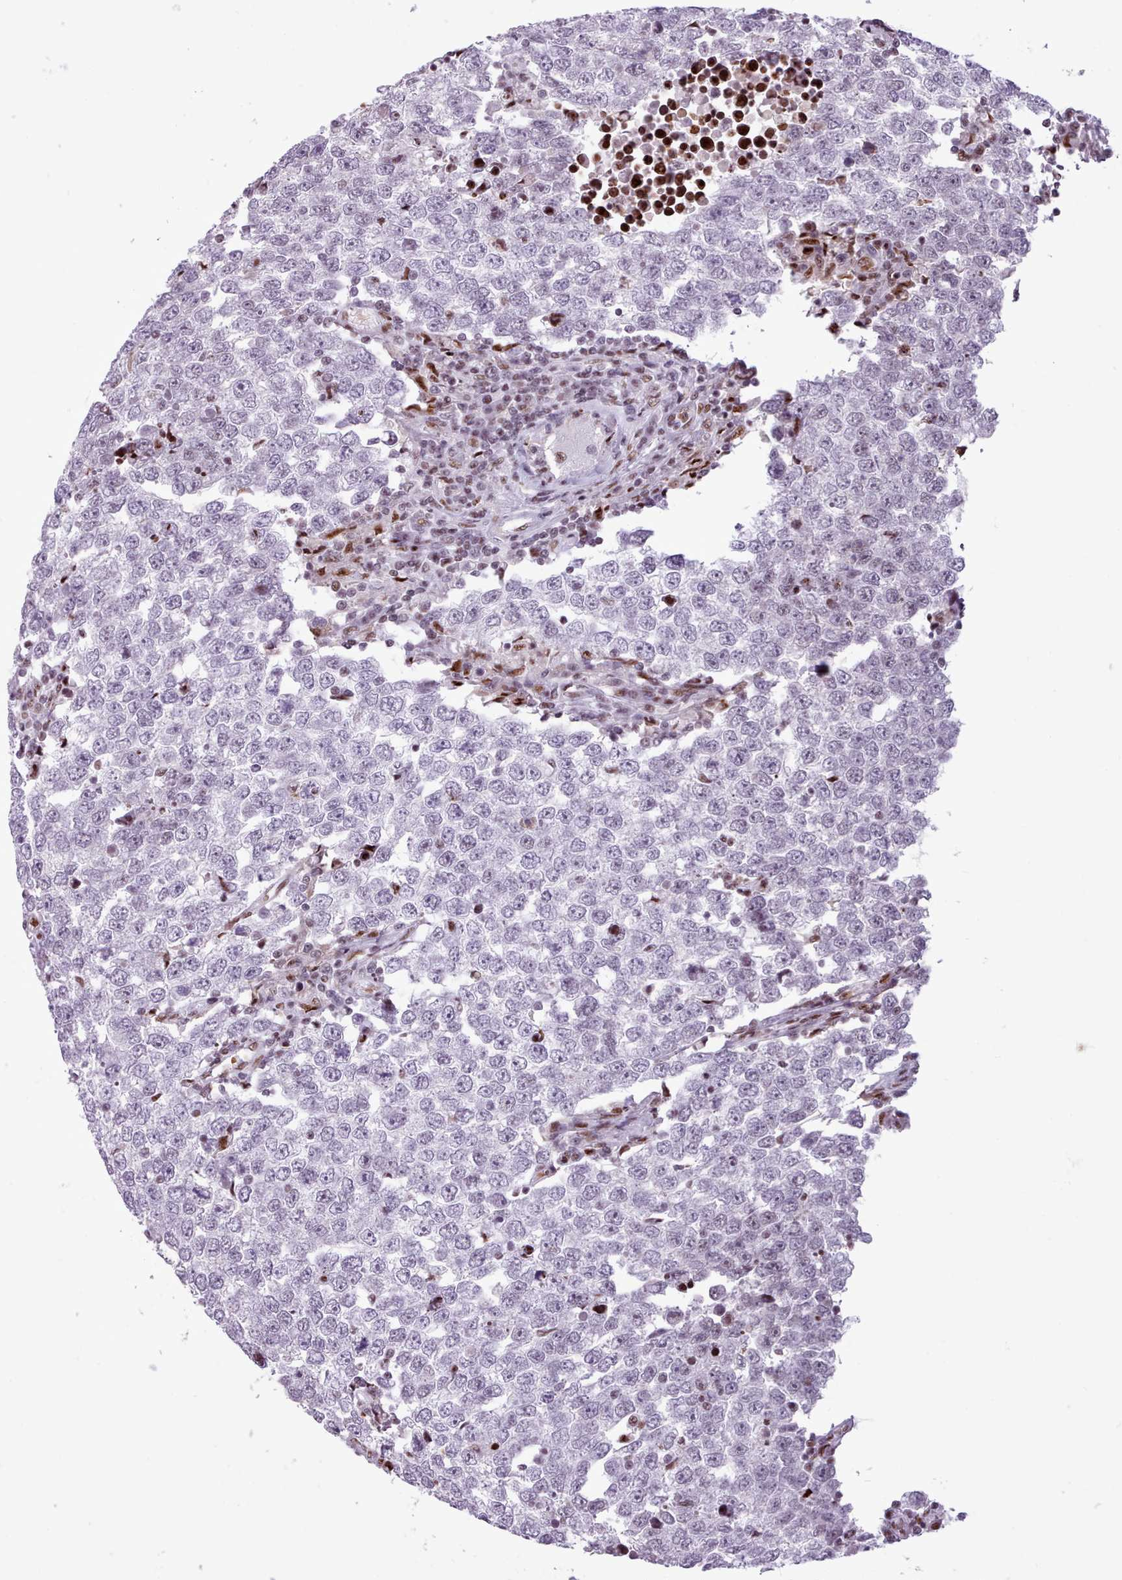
{"staining": {"intensity": "negative", "quantity": "none", "location": "none"}, "tissue": "testis cancer", "cell_type": "Tumor cells", "image_type": "cancer", "snomed": [{"axis": "morphology", "description": "Seminoma, NOS"}, {"axis": "morphology", "description": "Carcinoma, Embryonal, NOS"}, {"axis": "topography", "description": "Testis"}], "caption": "DAB (3,3'-diaminobenzidine) immunohistochemical staining of human embryonal carcinoma (testis) displays no significant expression in tumor cells. (DAB immunohistochemistry visualized using brightfield microscopy, high magnification).", "gene": "SRSF4", "patient": {"sex": "male", "age": 28}}